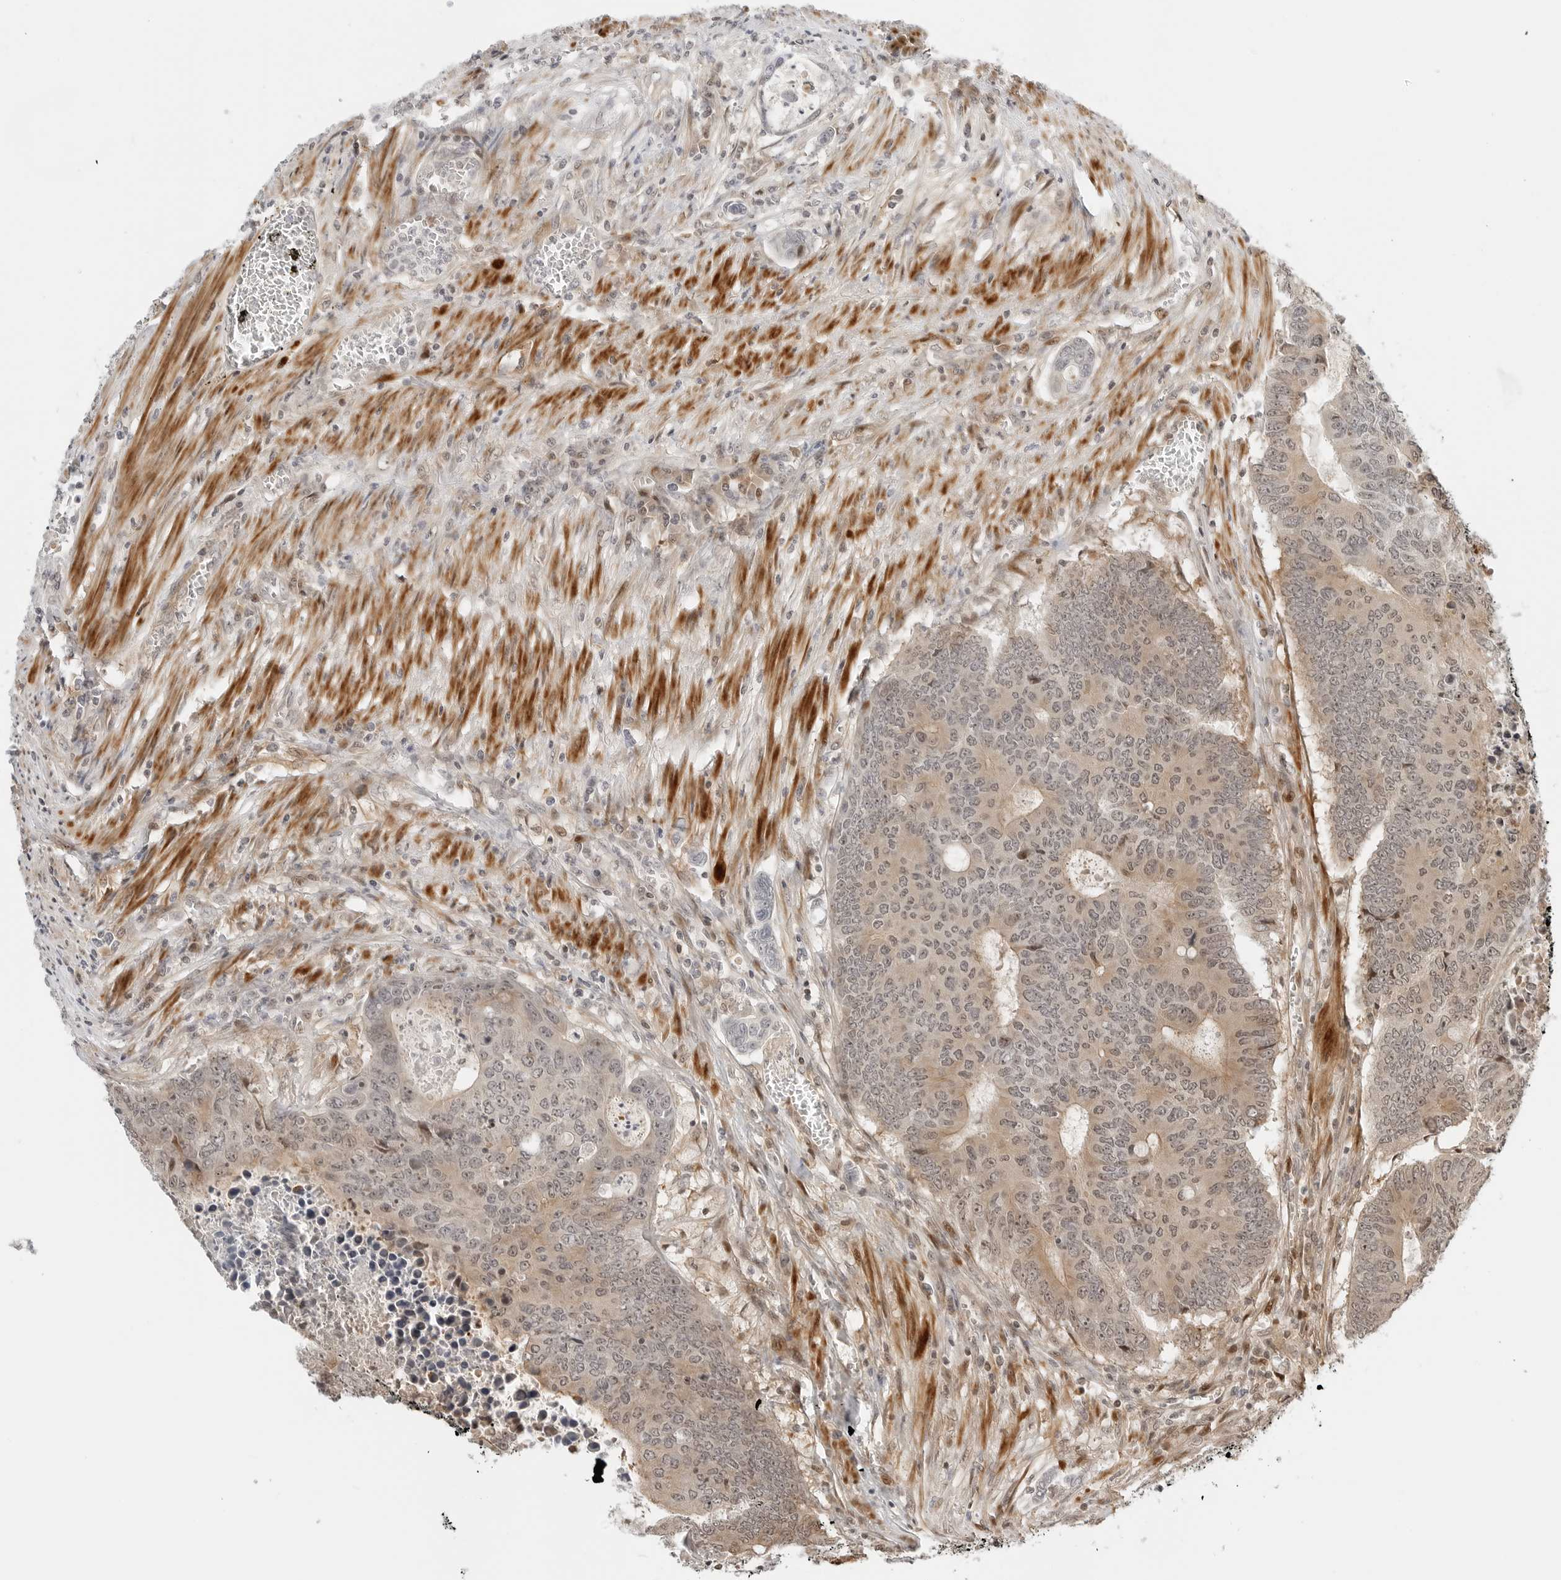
{"staining": {"intensity": "weak", "quantity": ">75%", "location": "cytoplasmic/membranous,nuclear"}, "tissue": "colorectal cancer", "cell_type": "Tumor cells", "image_type": "cancer", "snomed": [{"axis": "morphology", "description": "Adenocarcinoma, NOS"}, {"axis": "topography", "description": "Colon"}], "caption": "Colorectal adenocarcinoma stained with a brown dye reveals weak cytoplasmic/membranous and nuclear positive expression in approximately >75% of tumor cells.", "gene": "GEM", "patient": {"sex": "male", "age": 87}}